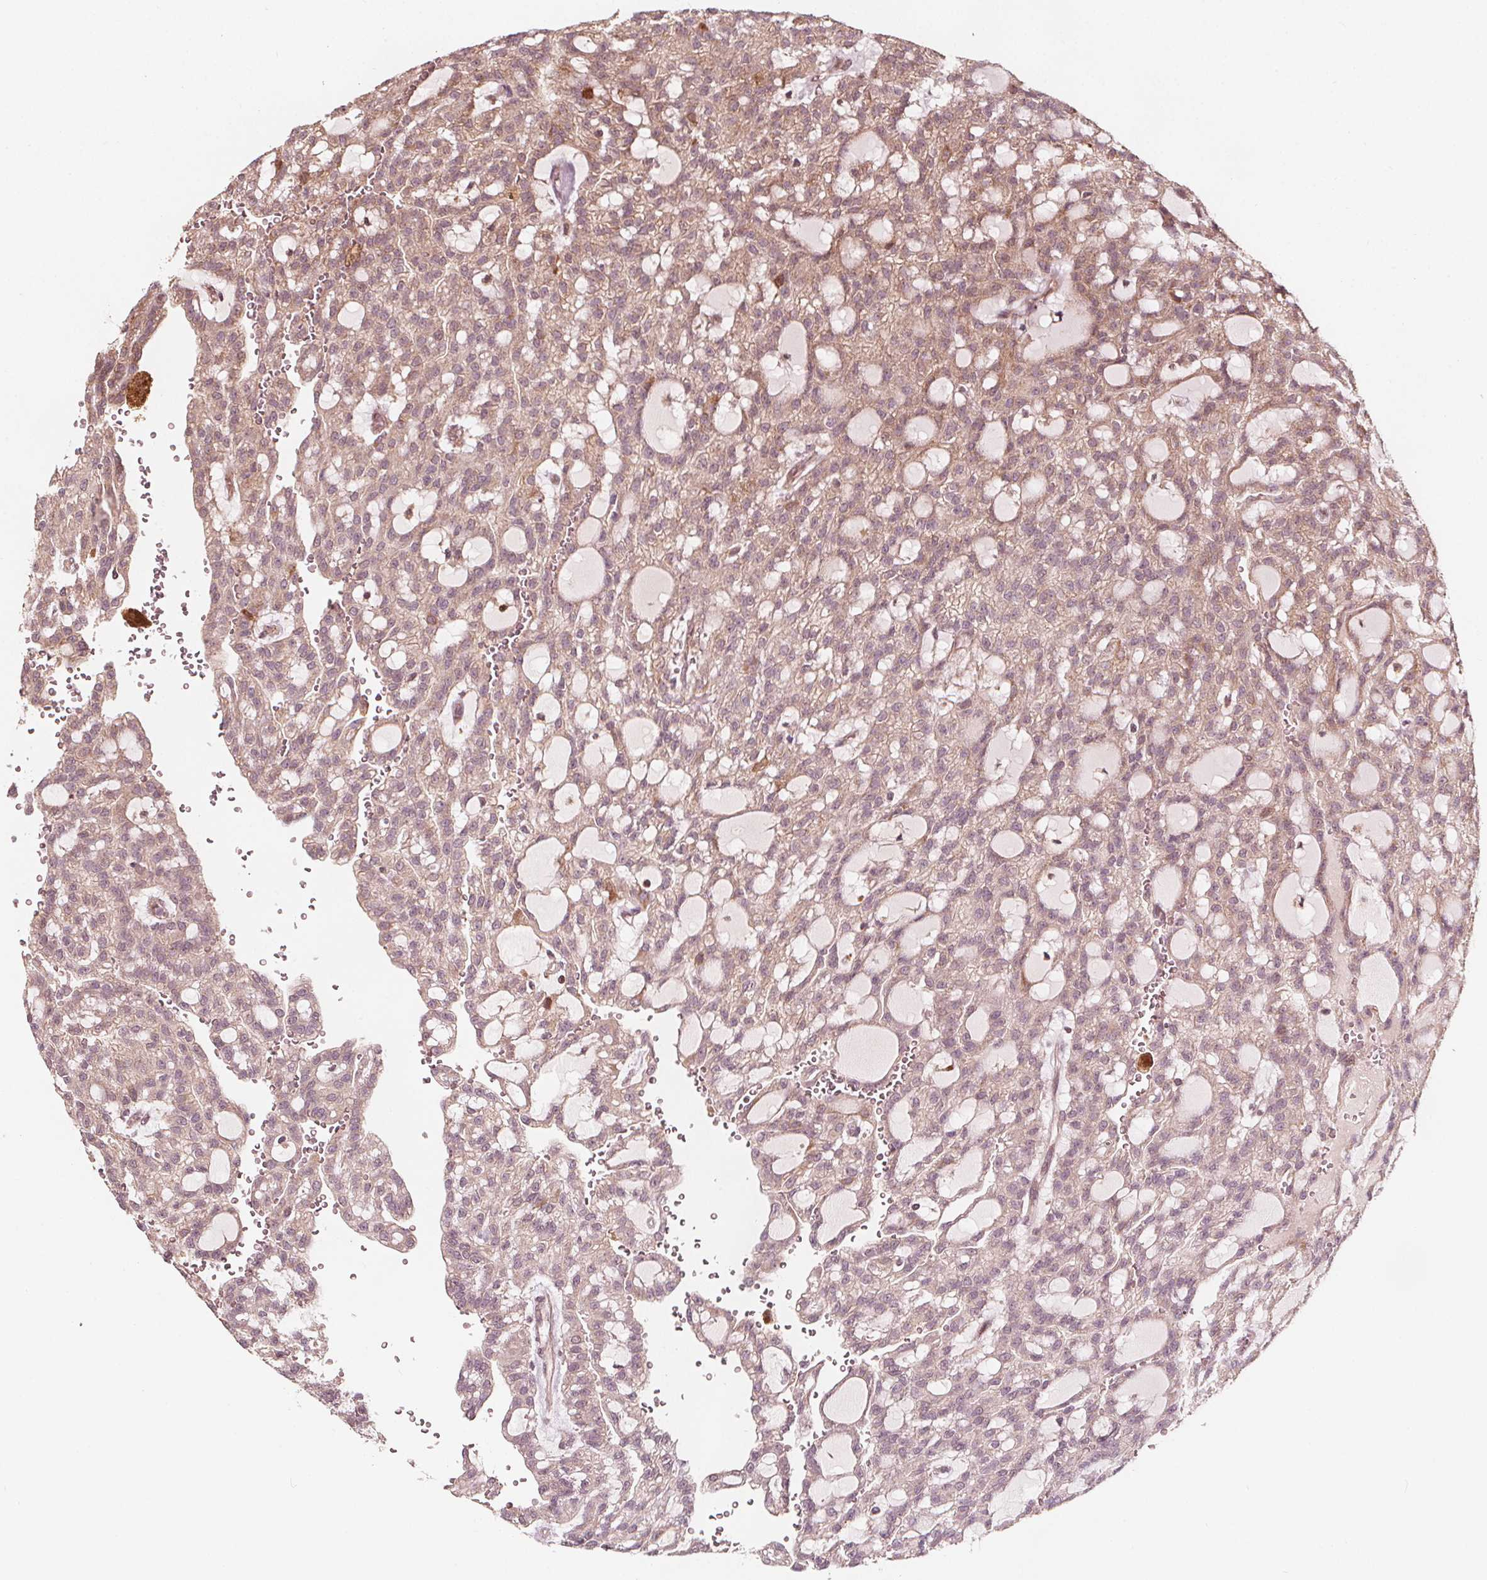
{"staining": {"intensity": "moderate", "quantity": ">75%", "location": "cytoplasmic/membranous"}, "tissue": "renal cancer", "cell_type": "Tumor cells", "image_type": "cancer", "snomed": [{"axis": "morphology", "description": "Adenocarcinoma, NOS"}, {"axis": "topography", "description": "Kidney"}], "caption": "A high-resolution histopathology image shows IHC staining of adenocarcinoma (renal), which reveals moderate cytoplasmic/membranous expression in approximately >75% of tumor cells. (DAB = brown stain, brightfield microscopy at high magnification).", "gene": "AIP", "patient": {"sex": "male", "age": 63}}